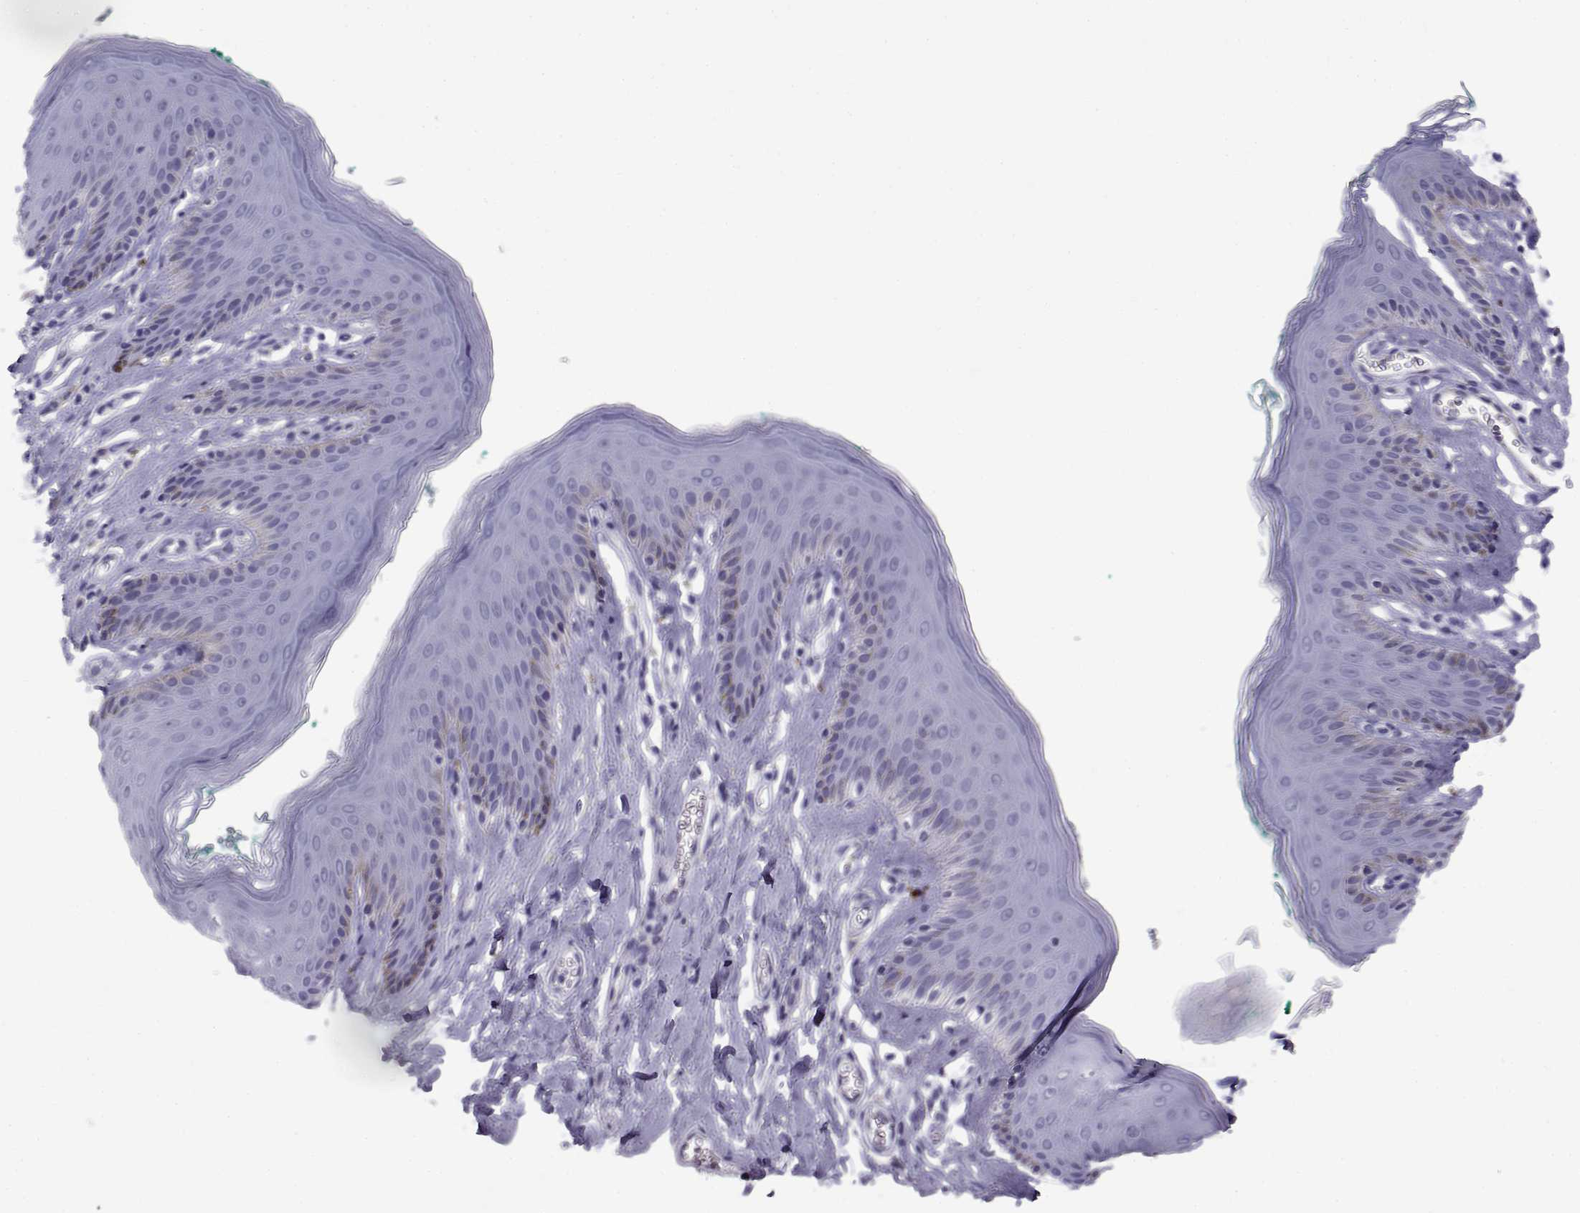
{"staining": {"intensity": "negative", "quantity": "none", "location": "none"}, "tissue": "skin", "cell_type": "Epidermal cells", "image_type": "normal", "snomed": [{"axis": "morphology", "description": "Normal tissue, NOS"}, {"axis": "topography", "description": "Vulva"}], "caption": "This is an immunohistochemistry image of unremarkable skin. There is no staining in epidermal cells.", "gene": "RNASE12", "patient": {"sex": "female", "age": 66}}